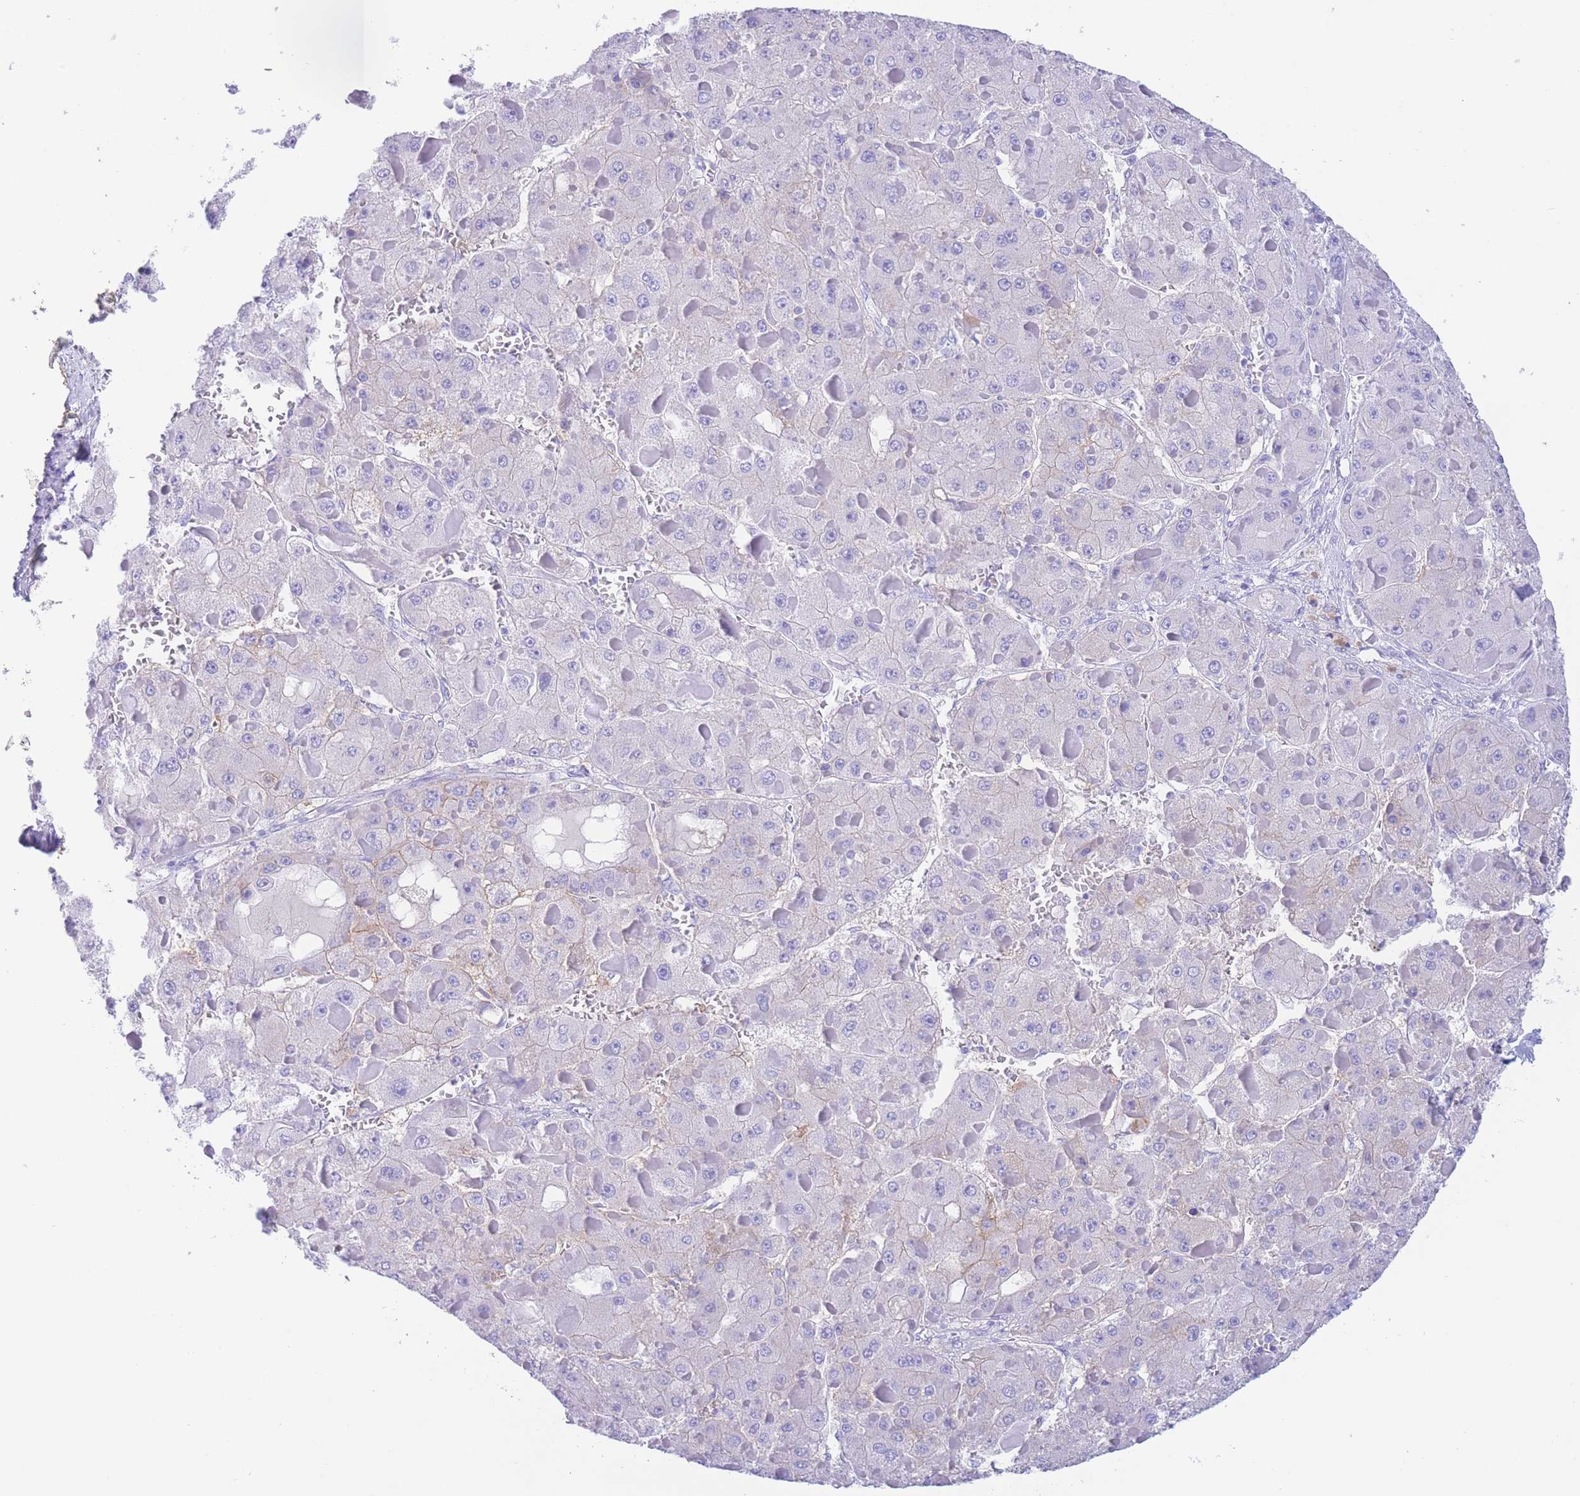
{"staining": {"intensity": "negative", "quantity": "none", "location": "none"}, "tissue": "liver cancer", "cell_type": "Tumor cells", "image_type": "cancer", "snomed": [{"axis": "morphology", "description": "Carcinoma, Hepatocellular, NOS"}, {"axis": "topography", "description": "Liver"}], "caption": "Tumor cells are negative for brown protein staining in liver hepatocellular carcinoma.", "gene": "SLCO1B3", "patient": {"sex": "female", "age": 73}}